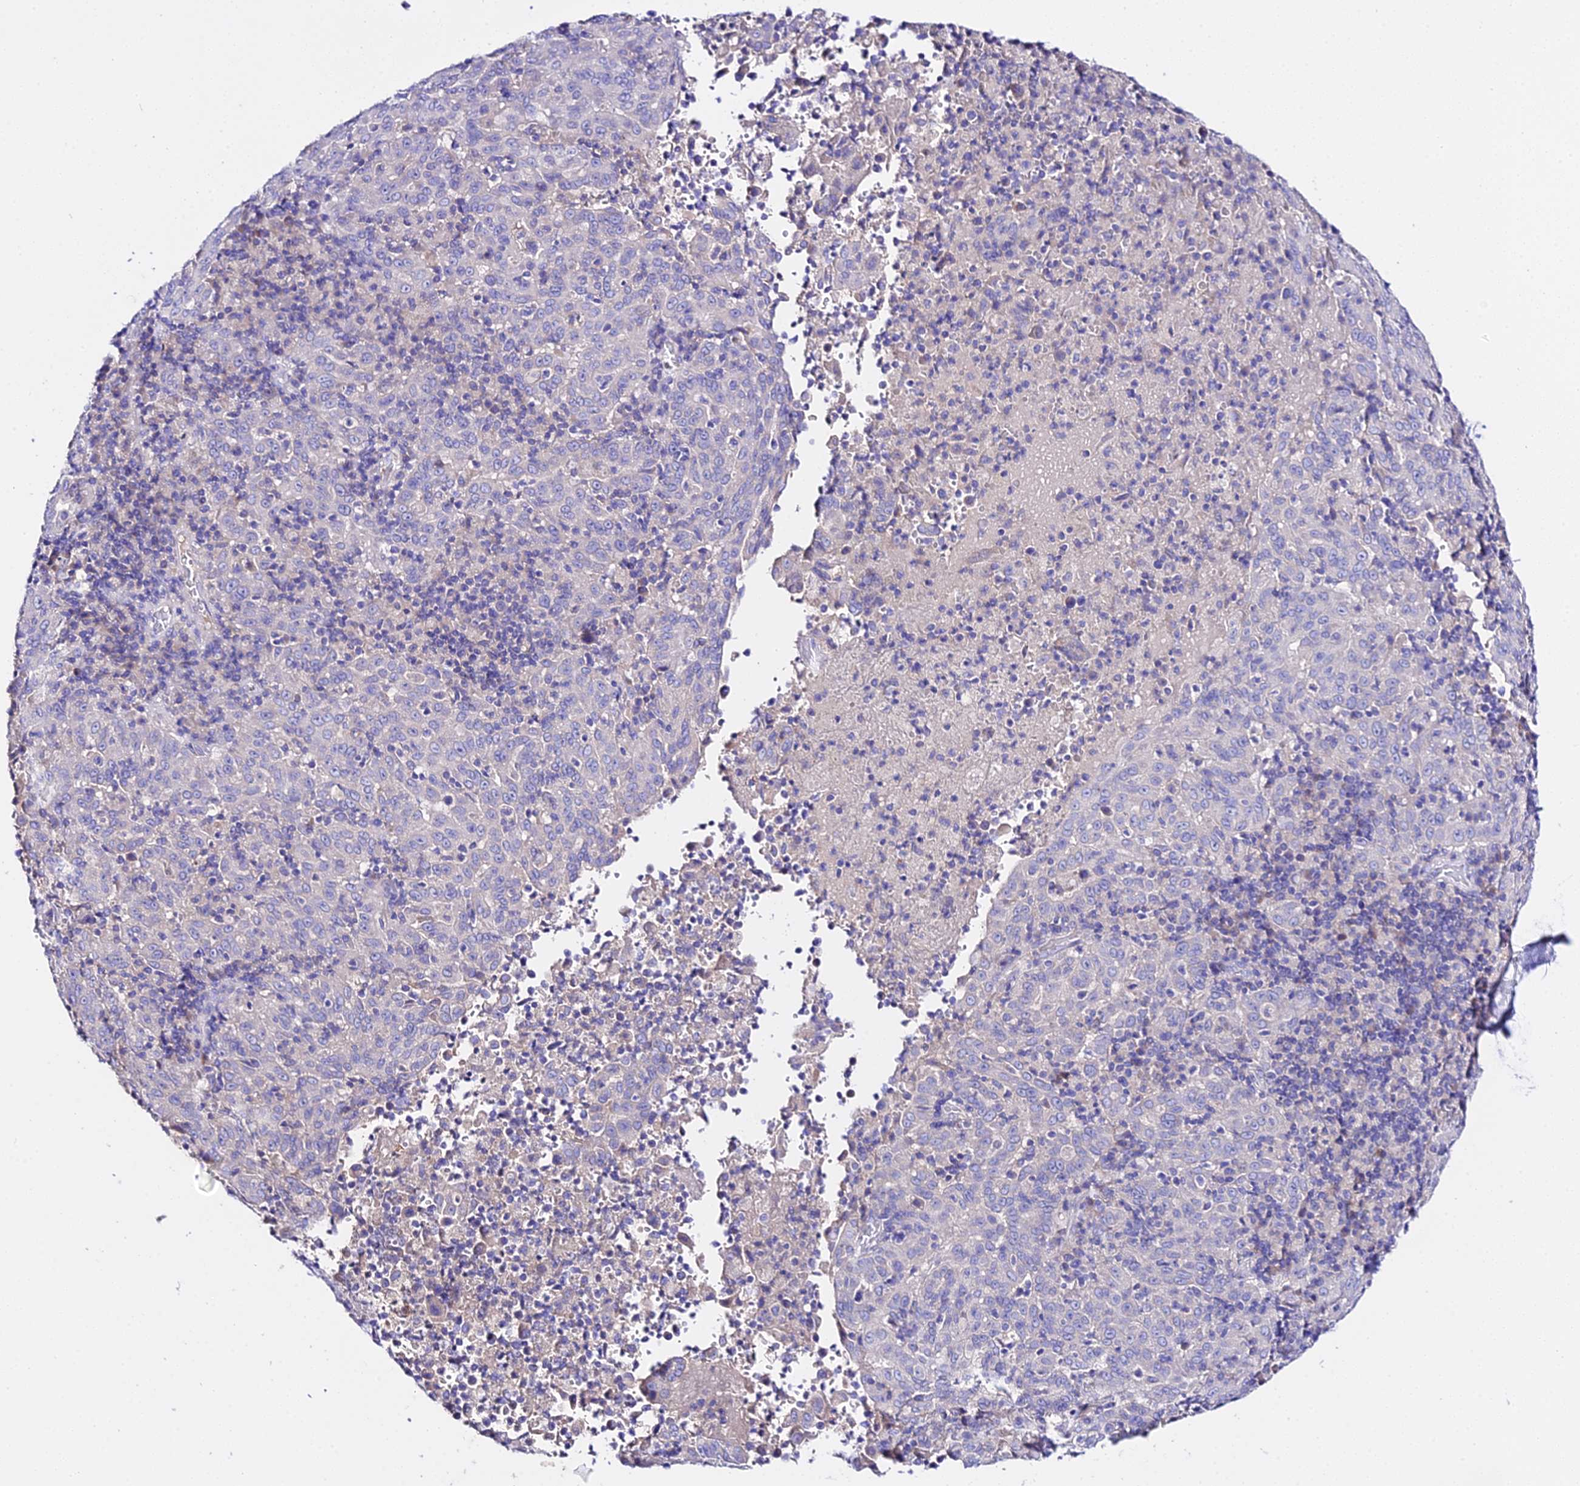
{"staining": {"intensity": "negative", "quantity": "none", "location": "none"}, "tissue": "pancreatic cancer", "cell_type": "Tumor cells", "image_type": "cancer", "snomed": [{"axis": "morphology", "description": "Adenocarcinoma, NOS"}, {"axis": "topography", "description": "Pancreas"}], "caption": "Protein analysis of adenocarcinoma (pancreatic) exhibits no significant staining in tumor cells.", "gene": "TMEM117", "patient": {"sex": "male", "age": 63}}